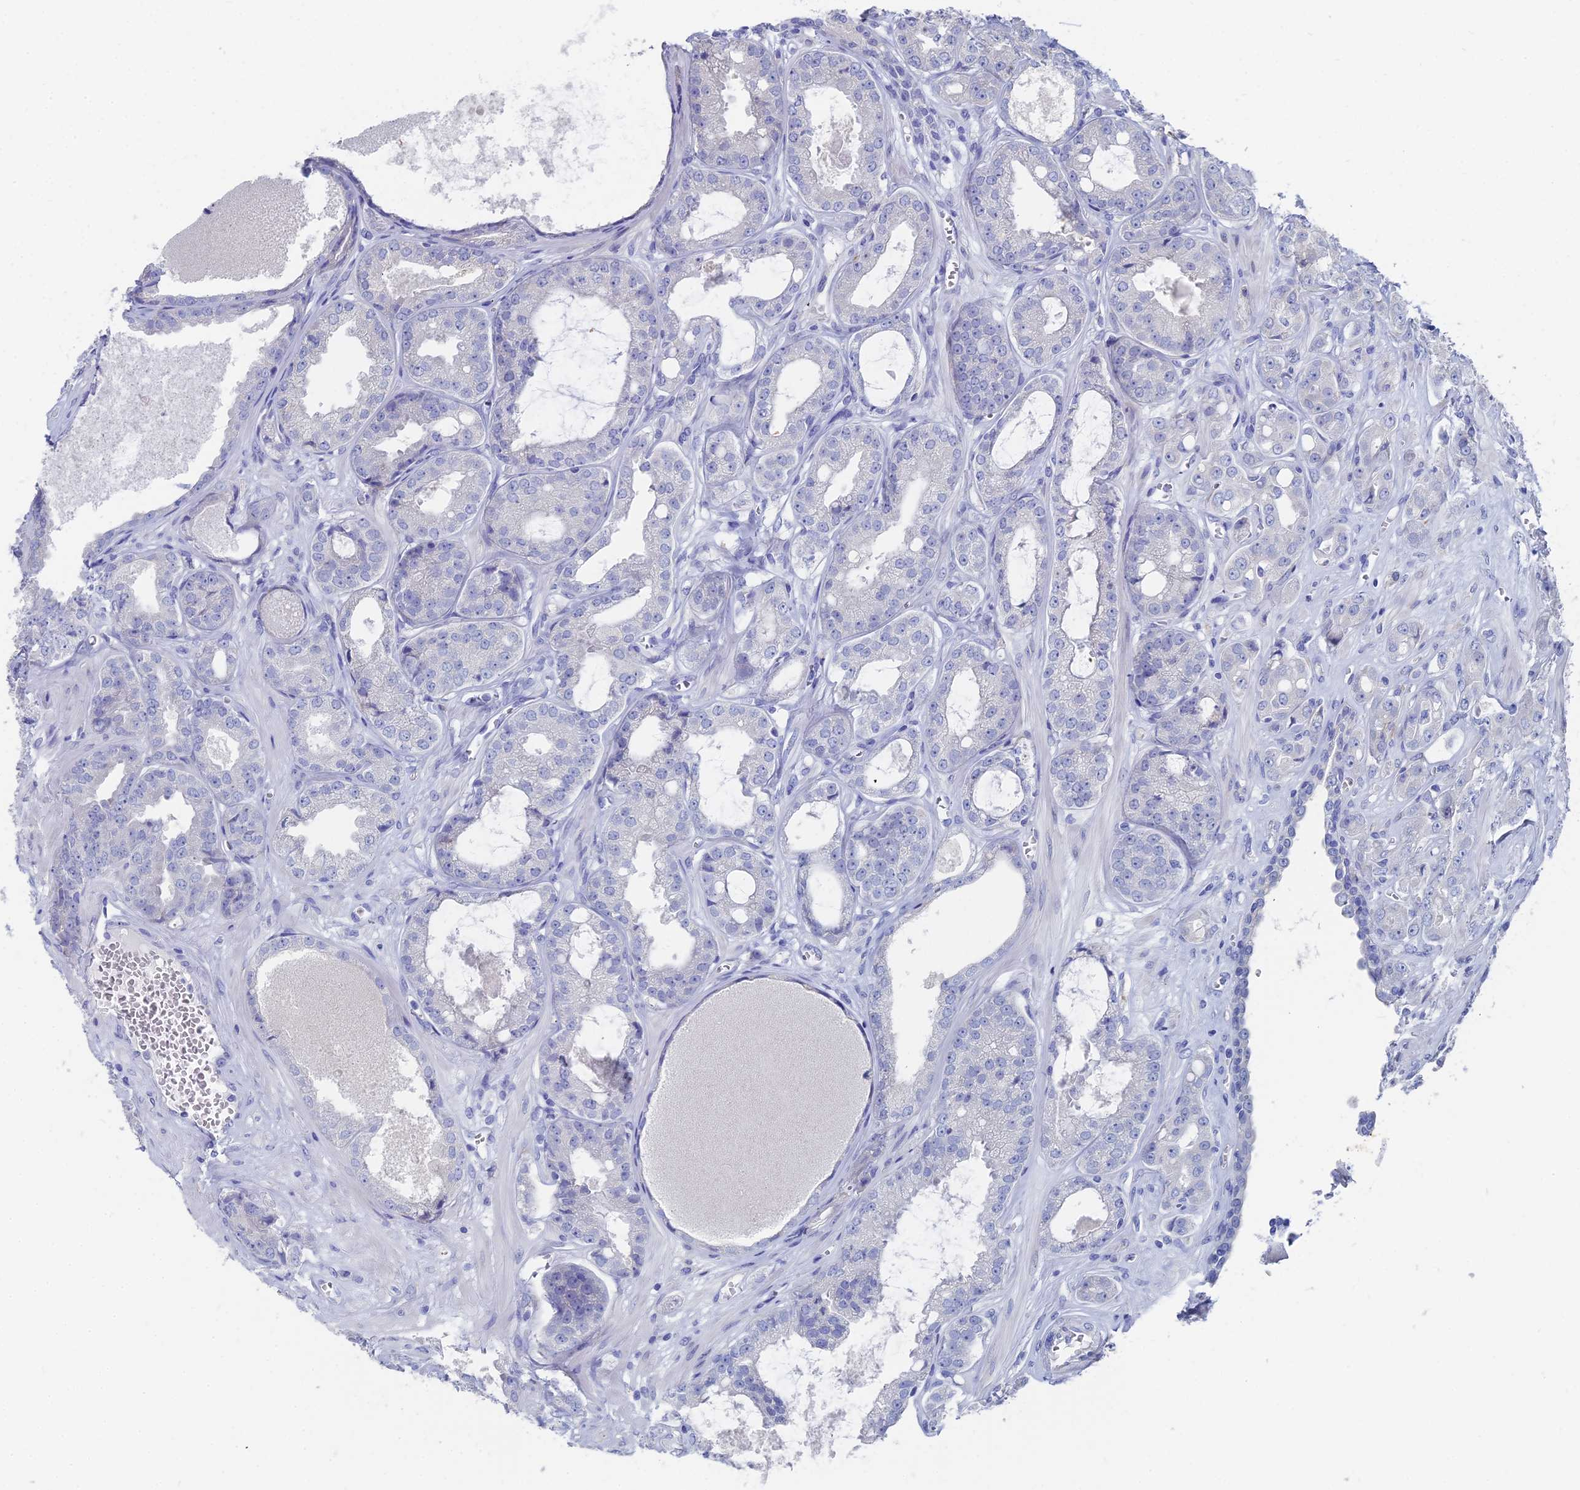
{"staining": {"intensity": "negative", "quantity": "none", "location": "none"}, "tissue": "prostate cancer", "cell_type": "Tumor cells", "image_type": "cancer", "snomed": [{"axis": "morphology", "description": "Adenocarcinoma, High grade"}, {"axis": "topography", "description": "Prostate"}], "caption": "Immunohistochemistry micrograph of human high-grade adenocarcinoma (prostate) stained for a protein (brown), which shows no positivity in tumor cells.", "gene": "TNNT3", "patient": {"sex": "male", "age": 74}}